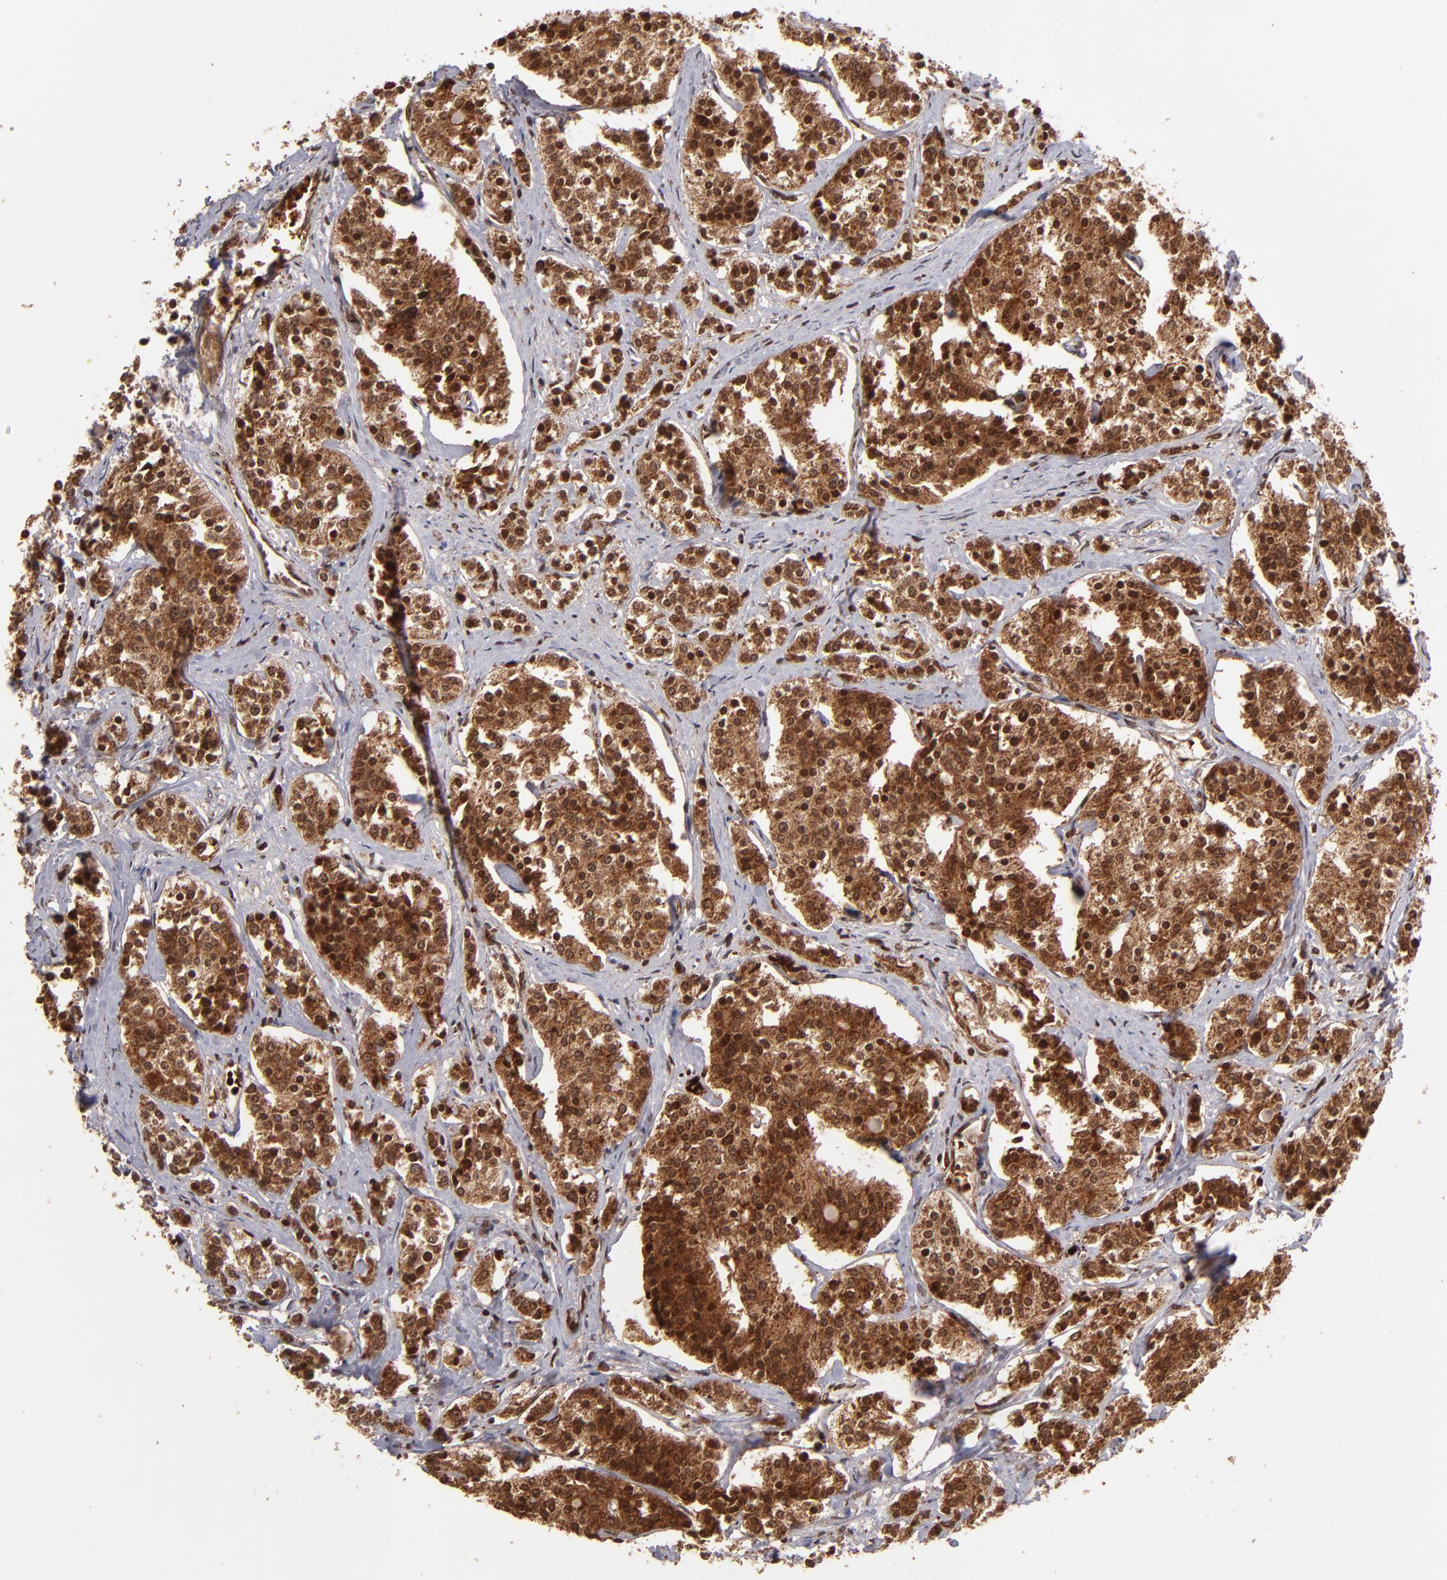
{"staining": {"intensity": "strong", "quantity": ">75%", "location": "cytoplasmic/membranous,nuclear"}, "tissue": "carcinoid", "cell_type": "Tumor cells", "image_type": "cancer", "snomed": [{"axis": "morphology", "description": "Carcinoid, malignant, NOS"}, {"axis": "topography", "description": "Small intestine"}], "caption": "Tumor cells show strong cytoplasmic/membranous and nuclear staining in about >75% of cells in malignant carcinoid. (brown staining indicates protein expression, while blue staining denotes nuclei).", "gene": "TOP1MT", "patient": {"sex": "male", "age": 63}}